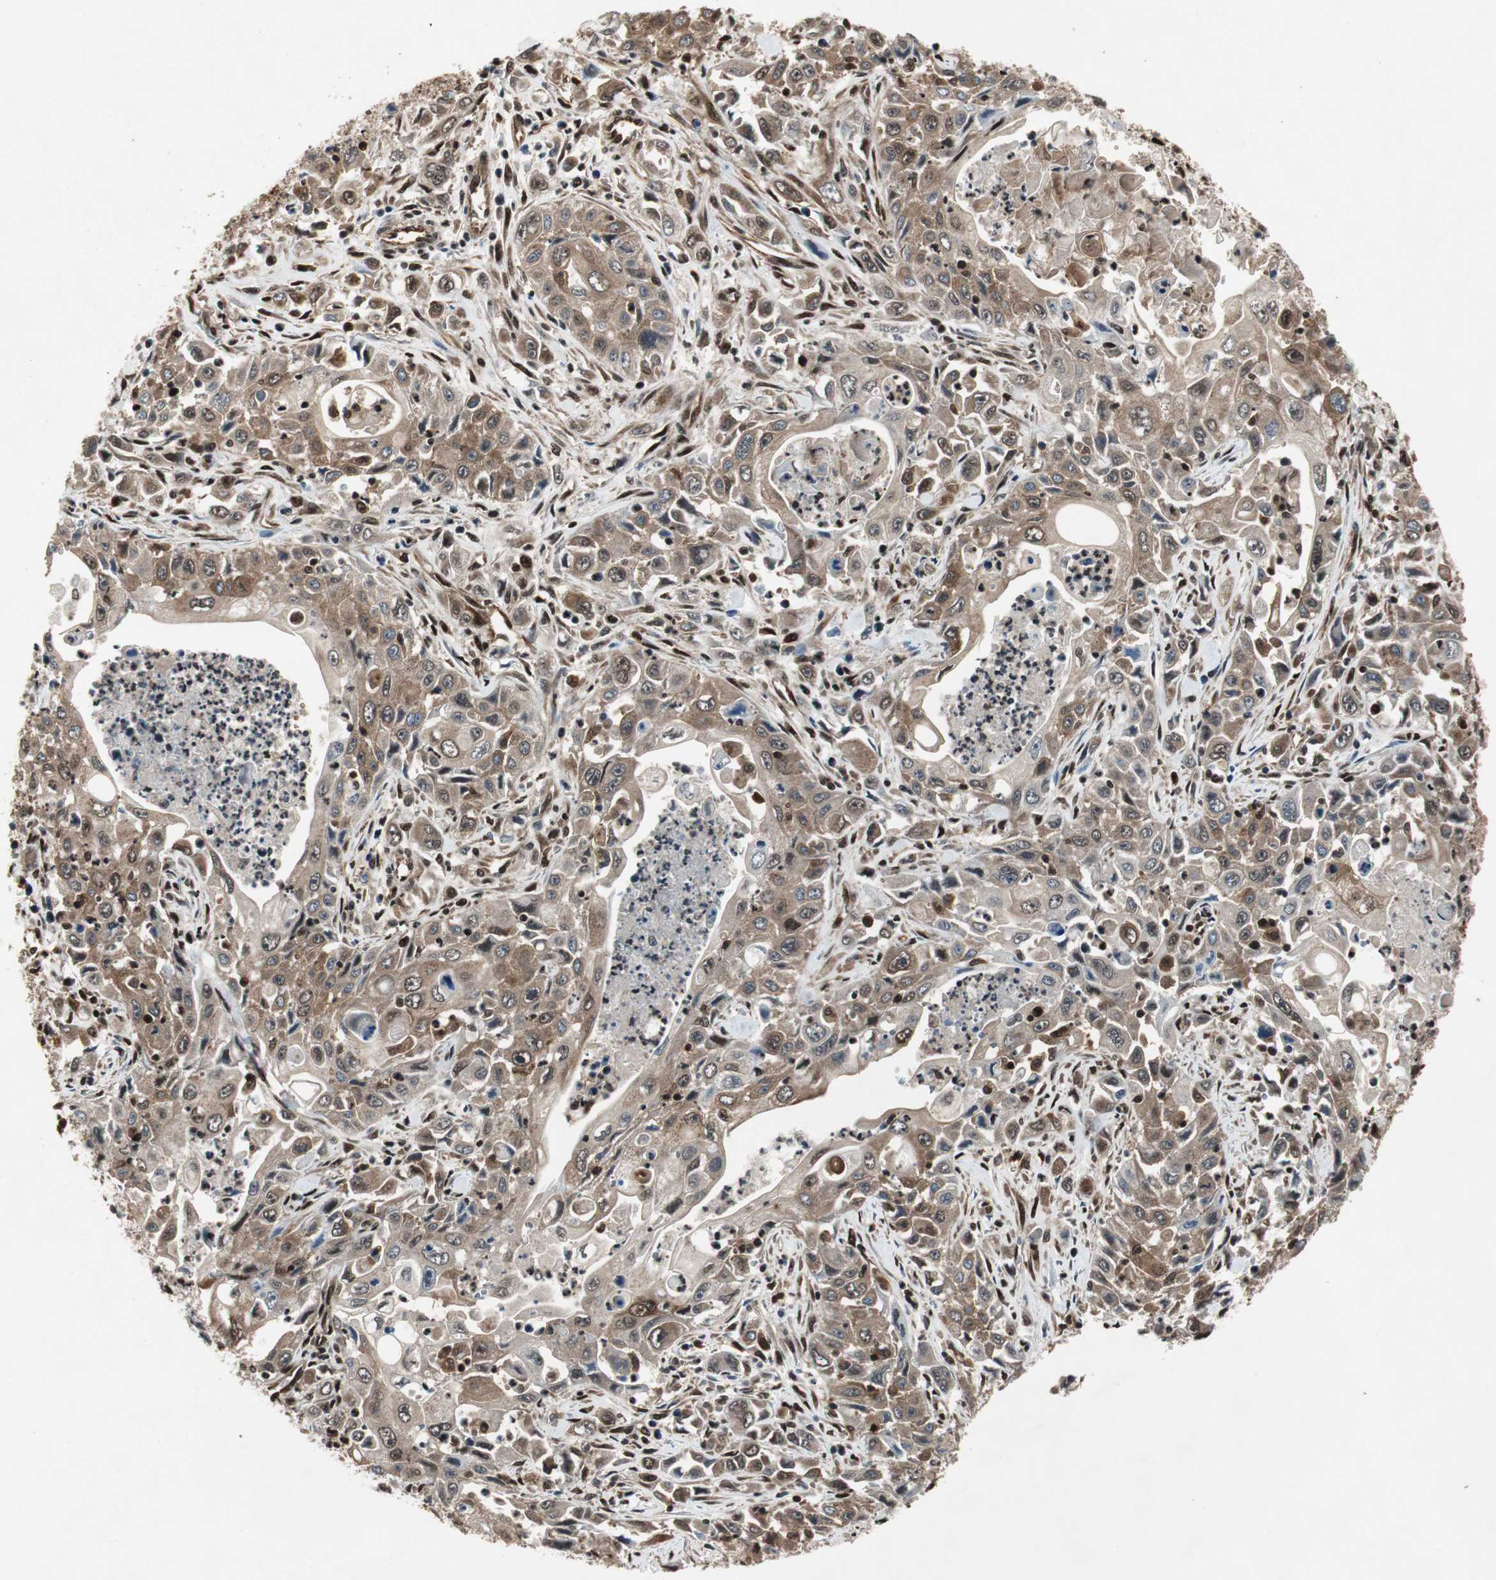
{"staining": {"intensity": "moderate", "quantity": ">75%", "location": "cytoplasmic/membranous"}, "tissue": "pancreatic cancer", "cell_type": "Tumor cells", "image_type": "cancer", "snomed": [{"axis": "morphology", "description": "Adenocarcinoma, NOS"}, {"axis": "topography", "description": "Pancreas"}], "caption": "Immunohistochemical staining of human pancreatic cancer displays medium levels of moderate cytoplasmic/membranous protein expression in about >75% of tumor cells. The staining is performed using DAB (3,3'-diaminobenzidine) brown chromogen to label protein expression. The nuclei are counter-stained blue using hematoxylin.", "gene": "ACLY", "patient": {"sex": "male", "age": 70}}